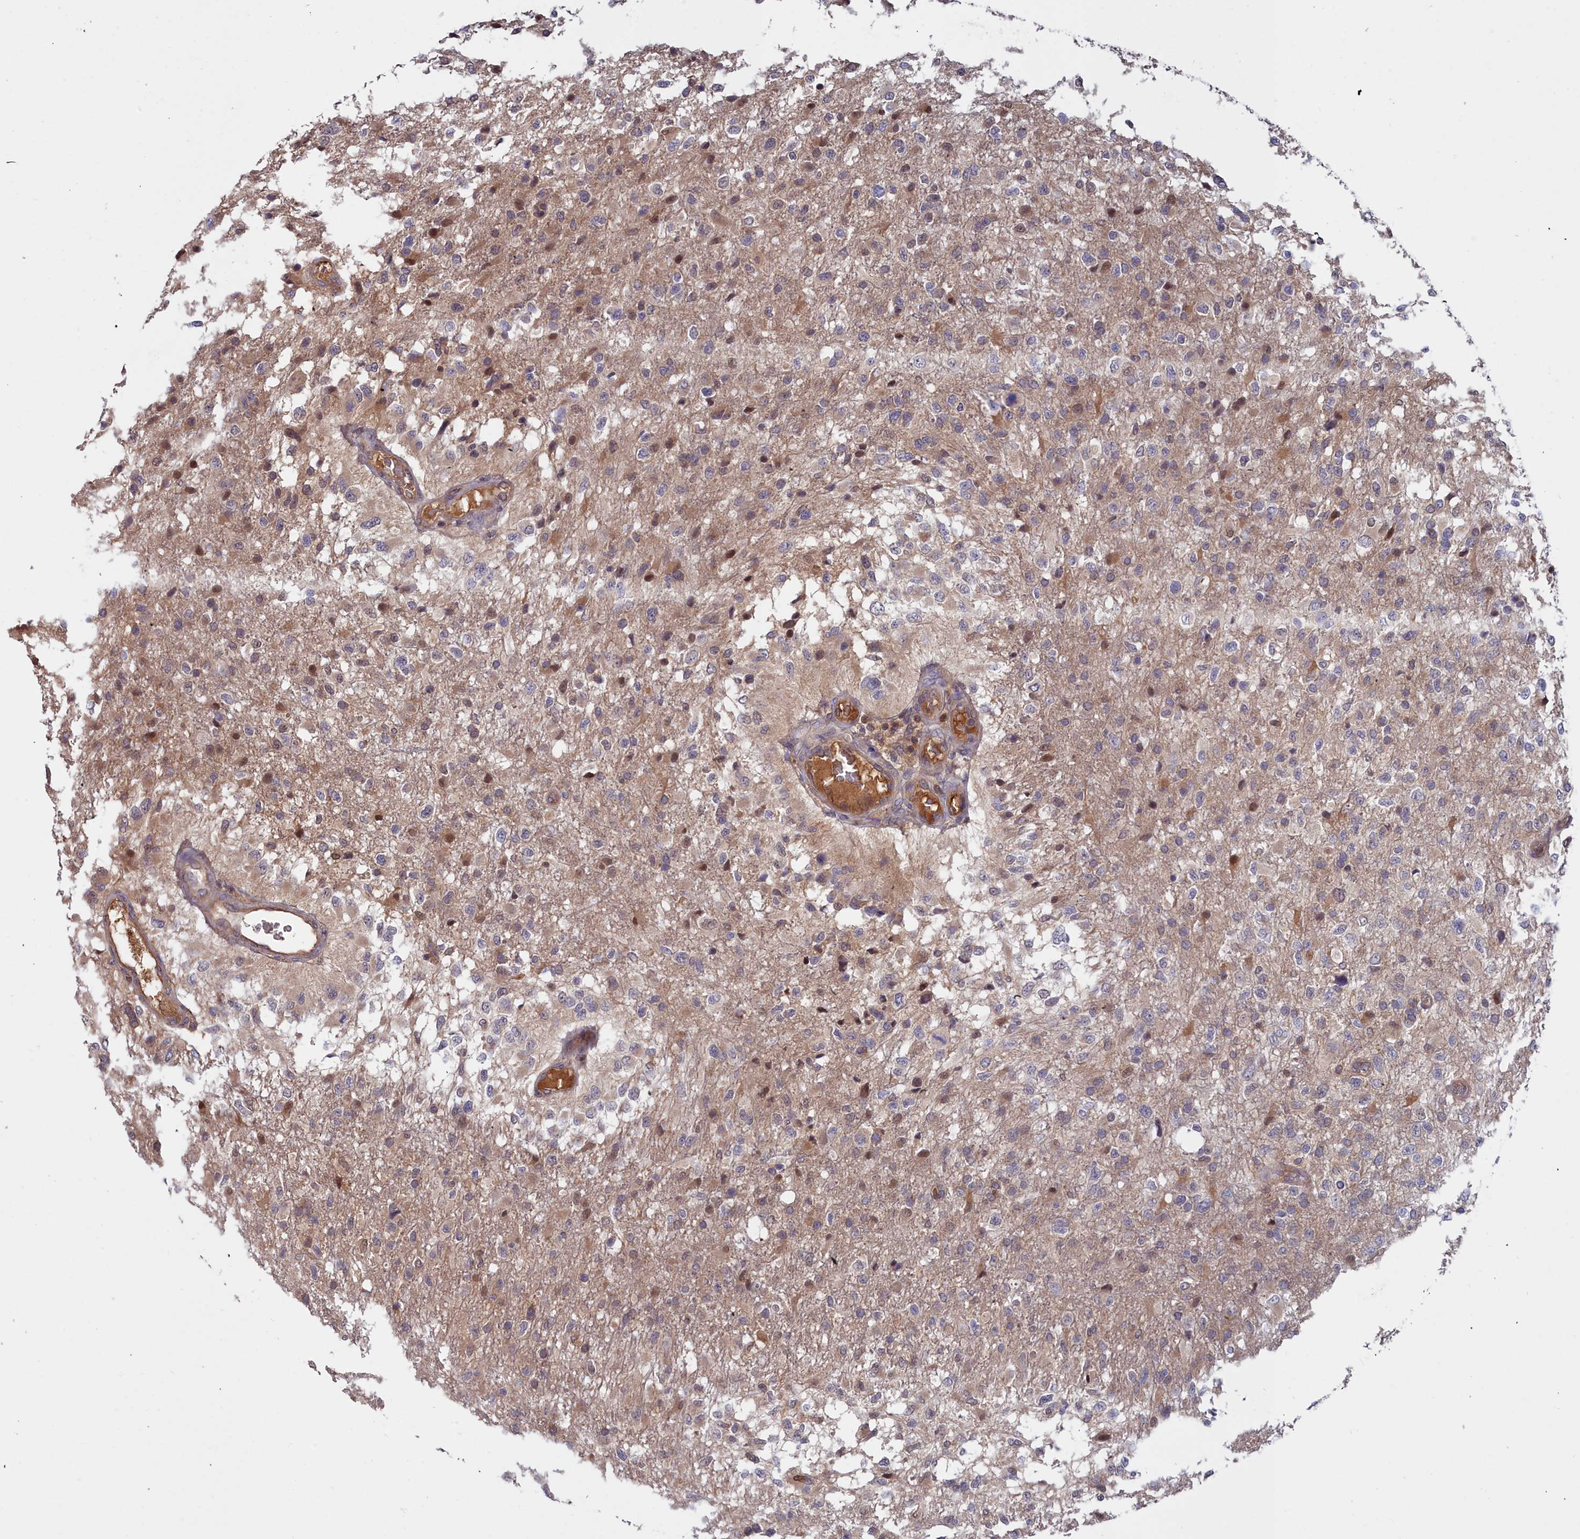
{"staining": {"intensity": "weak", "quantity": "25%-75%", "location": "cytoplasmic/membranous,nuclear"}, "tissue": "glioma", "cell_type": "Tumor cells", "image_type": "cancer", "snomed": [{"axis": "morphology", "description": "Glioma, malignant, High grade"}, {"axis": "topography", "description": "Brain"}], "caption": "Protein staining of high-grade glioma (malignant) tissue exhibits weak cytoplasmic/membranous and nuclear expression in about 25%-75% of tumor cells. The staining is performed using DAB brown chromogen to label protein expression. The nuclei are counter-stained blue using hematoxylin.", "gene": "GFRA2", "patient": {"sex": "female", "age": 74}}